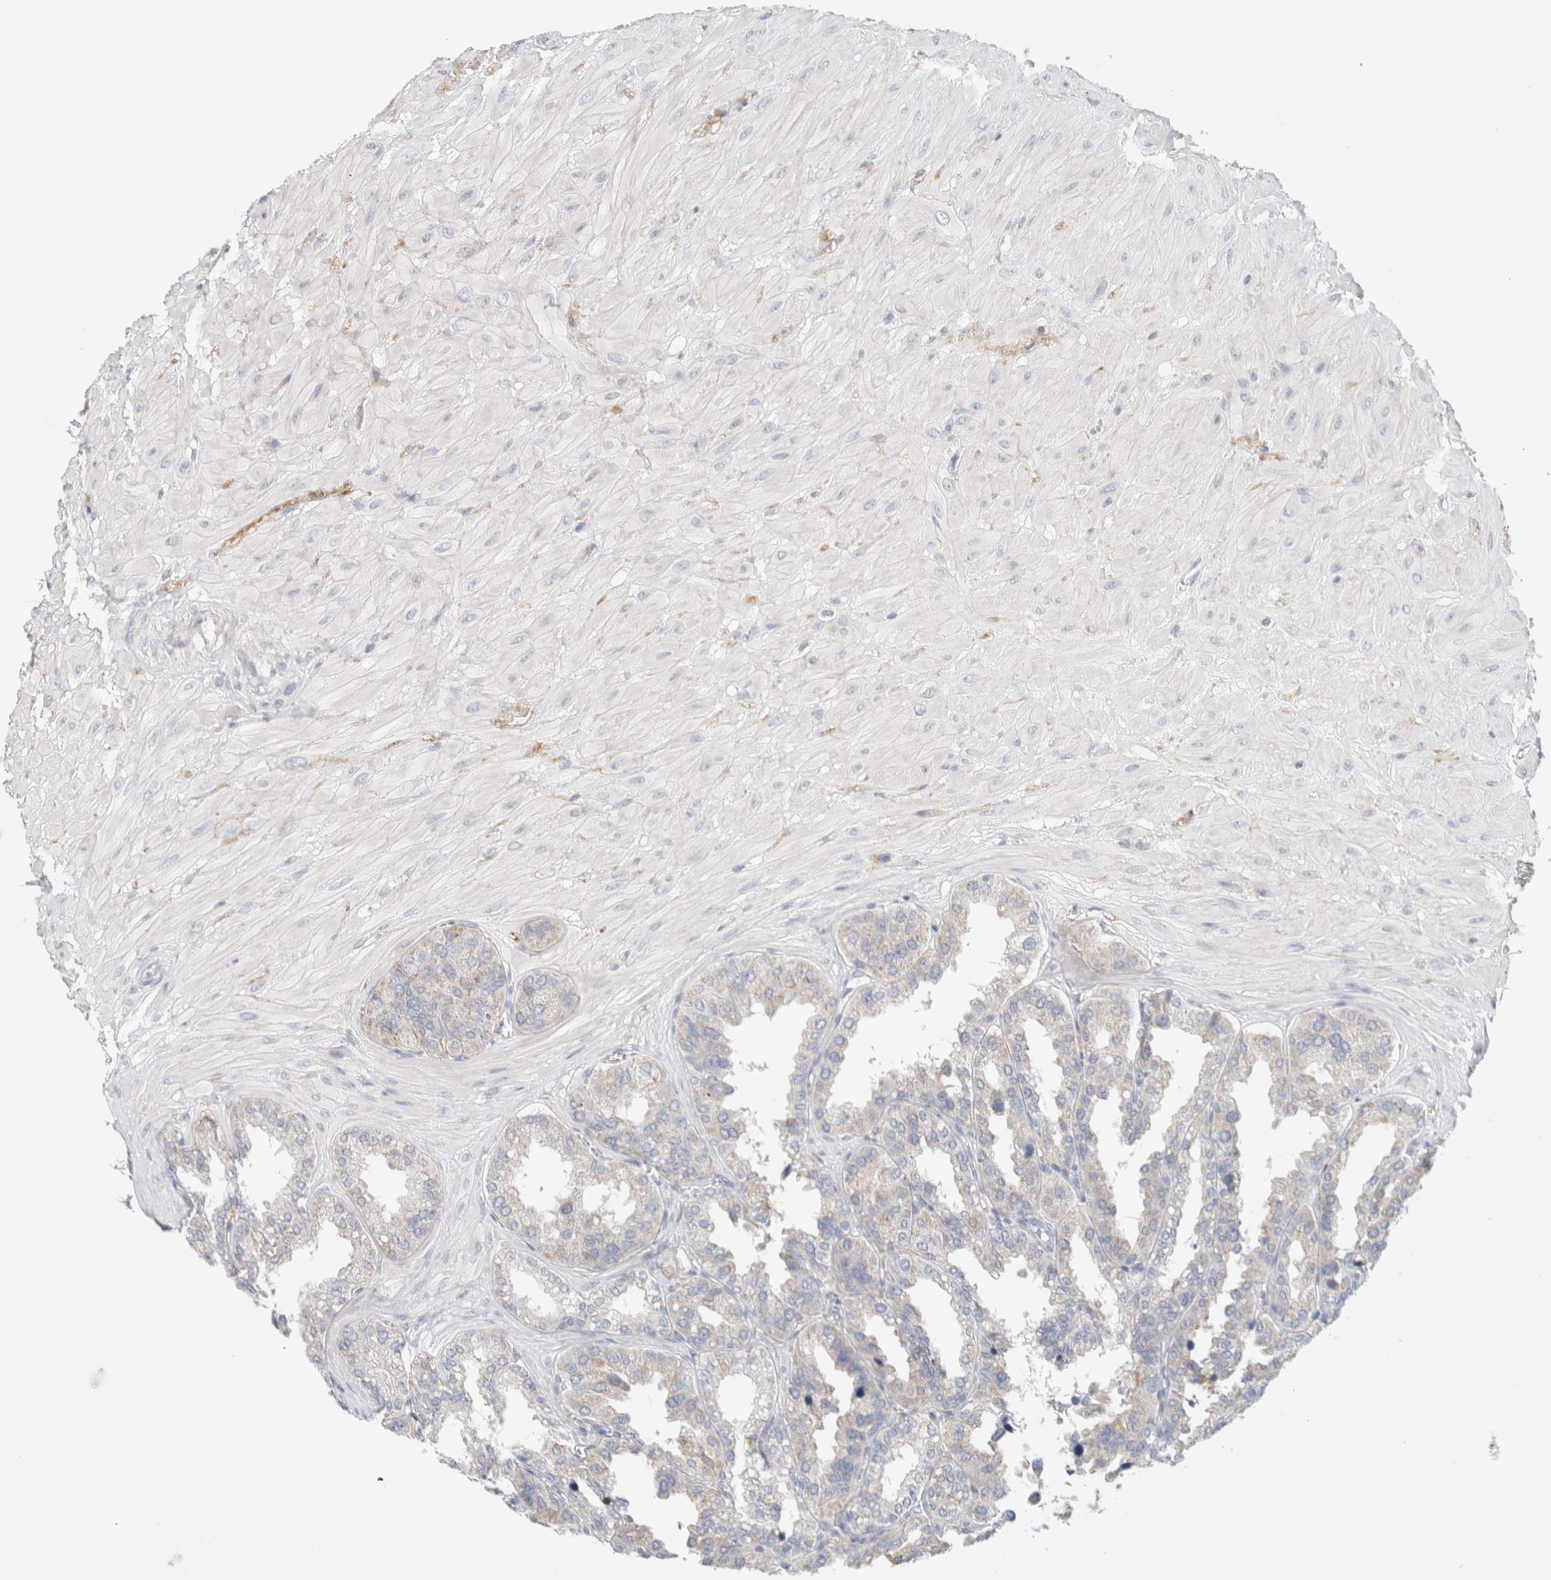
{"staining": {"intensity": "weak", "quantity": "<25%", "location": "cytoplasmic/membranous"}, "tissue": "seminal vesicle", "cell_type": "Glandular cells", "image_type": "normal", "snomed": [{"axis": "morphology", "description": "Normal tissue, NOS"}, {"axis": "topography", "description": "Prostate"}, {"axis": "topography", "description": "Seminal veicle"}], "caption": "This histopathology image is of unremarkable seminal vesicle stained with immunohistochemistry (IHC) to label a protein in brown with the nuclei are counter-stained blue. There is no staining in glandular cells.", "gene": "HEXD", "patient": {"sex": "male", "age": 51}}